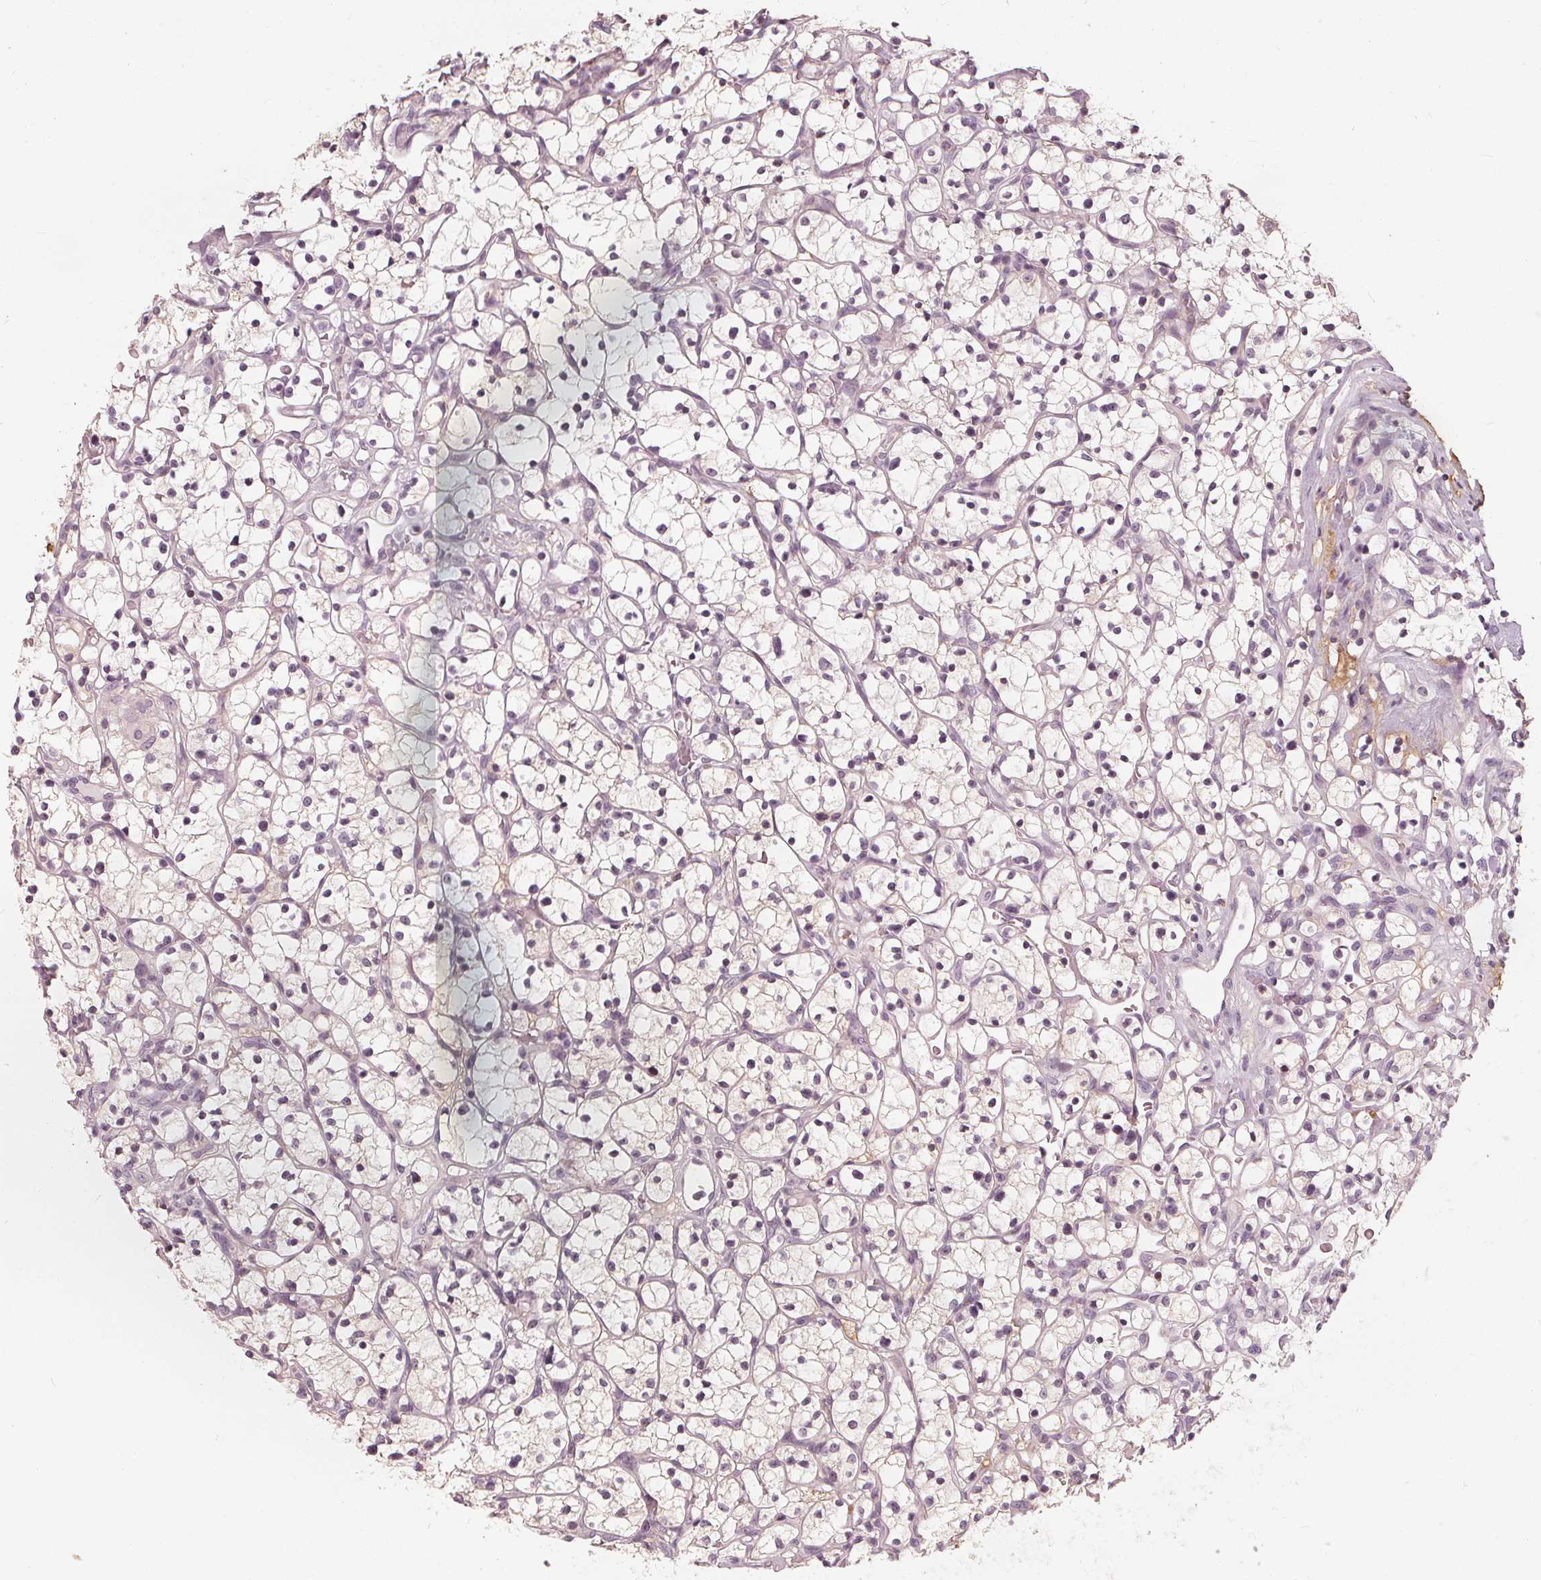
{"staining": {"intensity": "negative", "quantity": "none", "location": "none"}, "tissue": "renal cancer", "cell_type": "Tumor cells", "image_type": "cancer", "snomed": [{"axis": "morphology", "description": "Adenocarcinoma, NOS"}, {"axis": "topography", "description": "Kidney"}], "caption": "Tumor cells show no significant protein positivity in adenocarcinoma (renal).", "gene": "SAT2", "patient": {"sex": "female", "age": 64}}